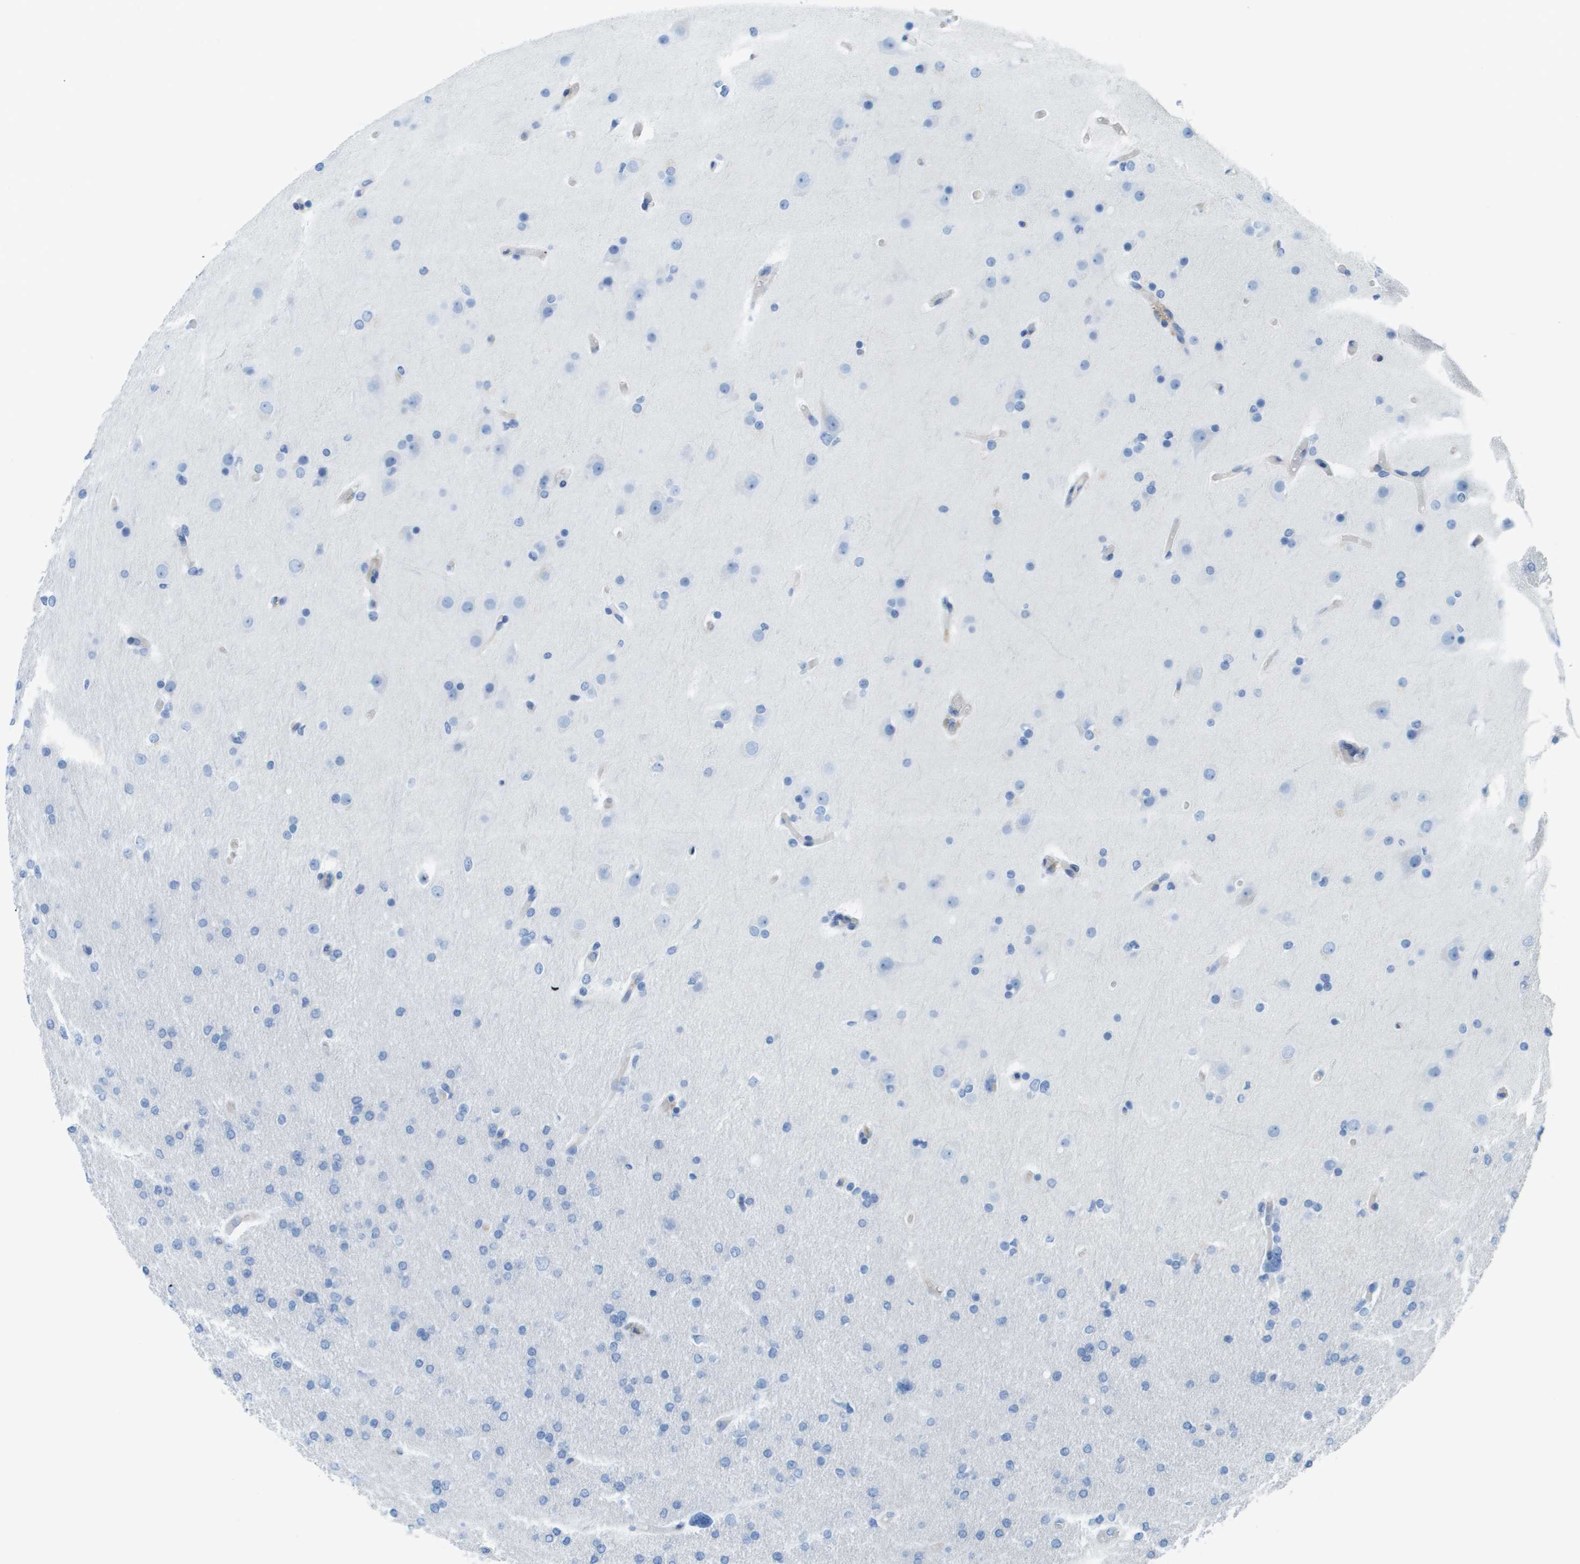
{"staining": {"intensity": "negative", "quantity": "none", "location": "none"}, "tissue": "glioma", "cell_type": "Tumor cells", "image_type": "cancer", "snomed": [{"axis": "morphology", "description": "Glioma, malignant, High grade"}, {"axis": "topography", "description": "Cerebral cortex"}], "caption": "A high-resolution micrograph shows immunohistochemistry (IHC) staining of glioma, which demonstrates no significant positivity in tumor cells.", "gene": "CD46", "patient": {"sex": "female", "age": 36}}